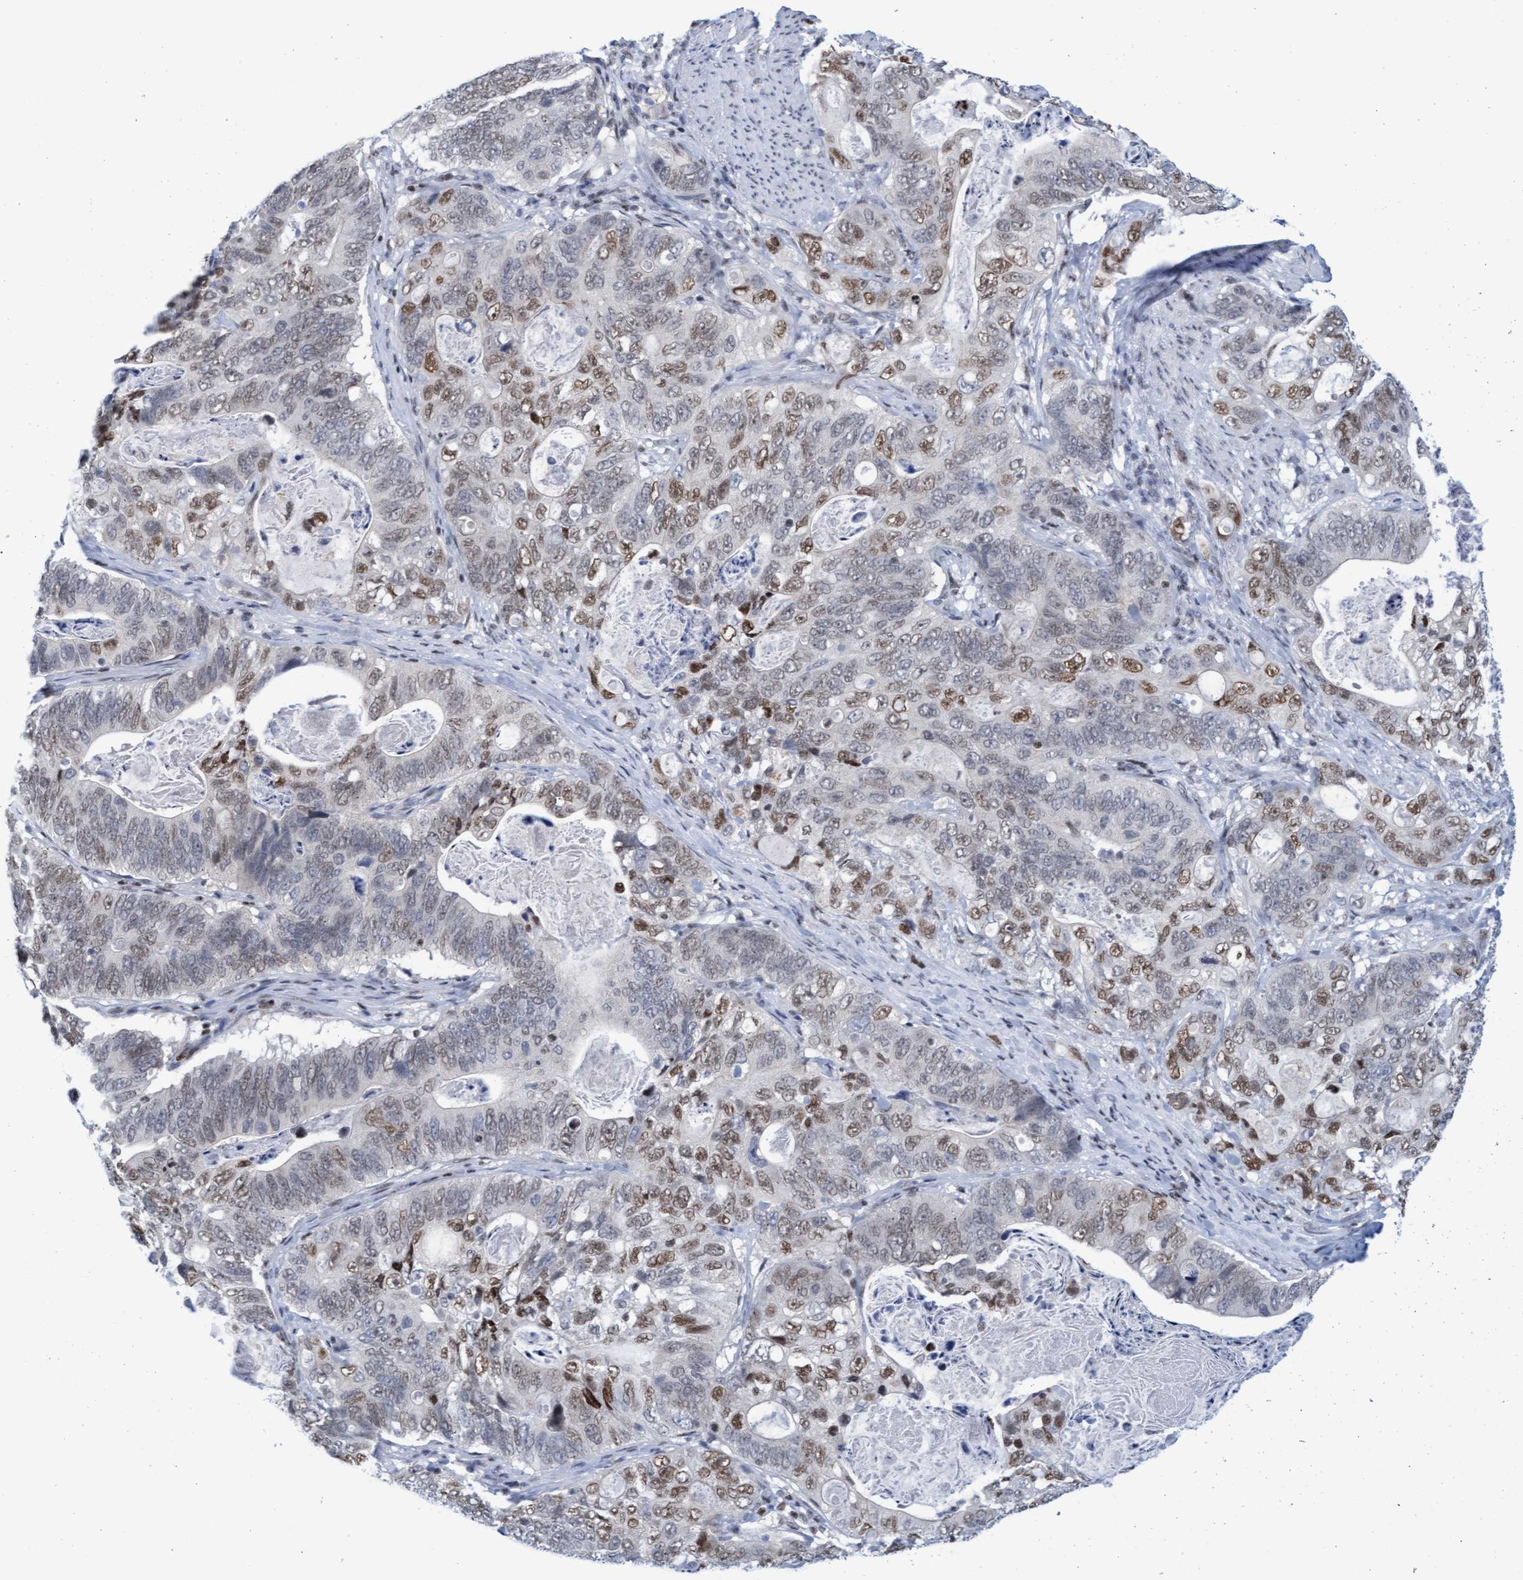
{"staining": {"intensity": "weak", "quantity": "25%-75%", "location": "nuclear"}, "tissue": "stomach cancer", "cell_type": "Tumor cells", "image_type": "cancer", "snomed": [{"axis": "morphology", "description": "Normal tissue, NOS"}, {"axis": "morphology", "description": "Adenocarcinoma, NOS"}, {"axis": "topography", "description": "Stomach"}], "caption": "Adenocarcinoma (stomach) stained for a protein shows weak nuclear positivity in tumor cells. Immunohistochemistry (ihc) stains the protein in brown and the nuclei are stained blue.", "gene": "GLRX2", "patient": {"sex": "female", "age": 89}}